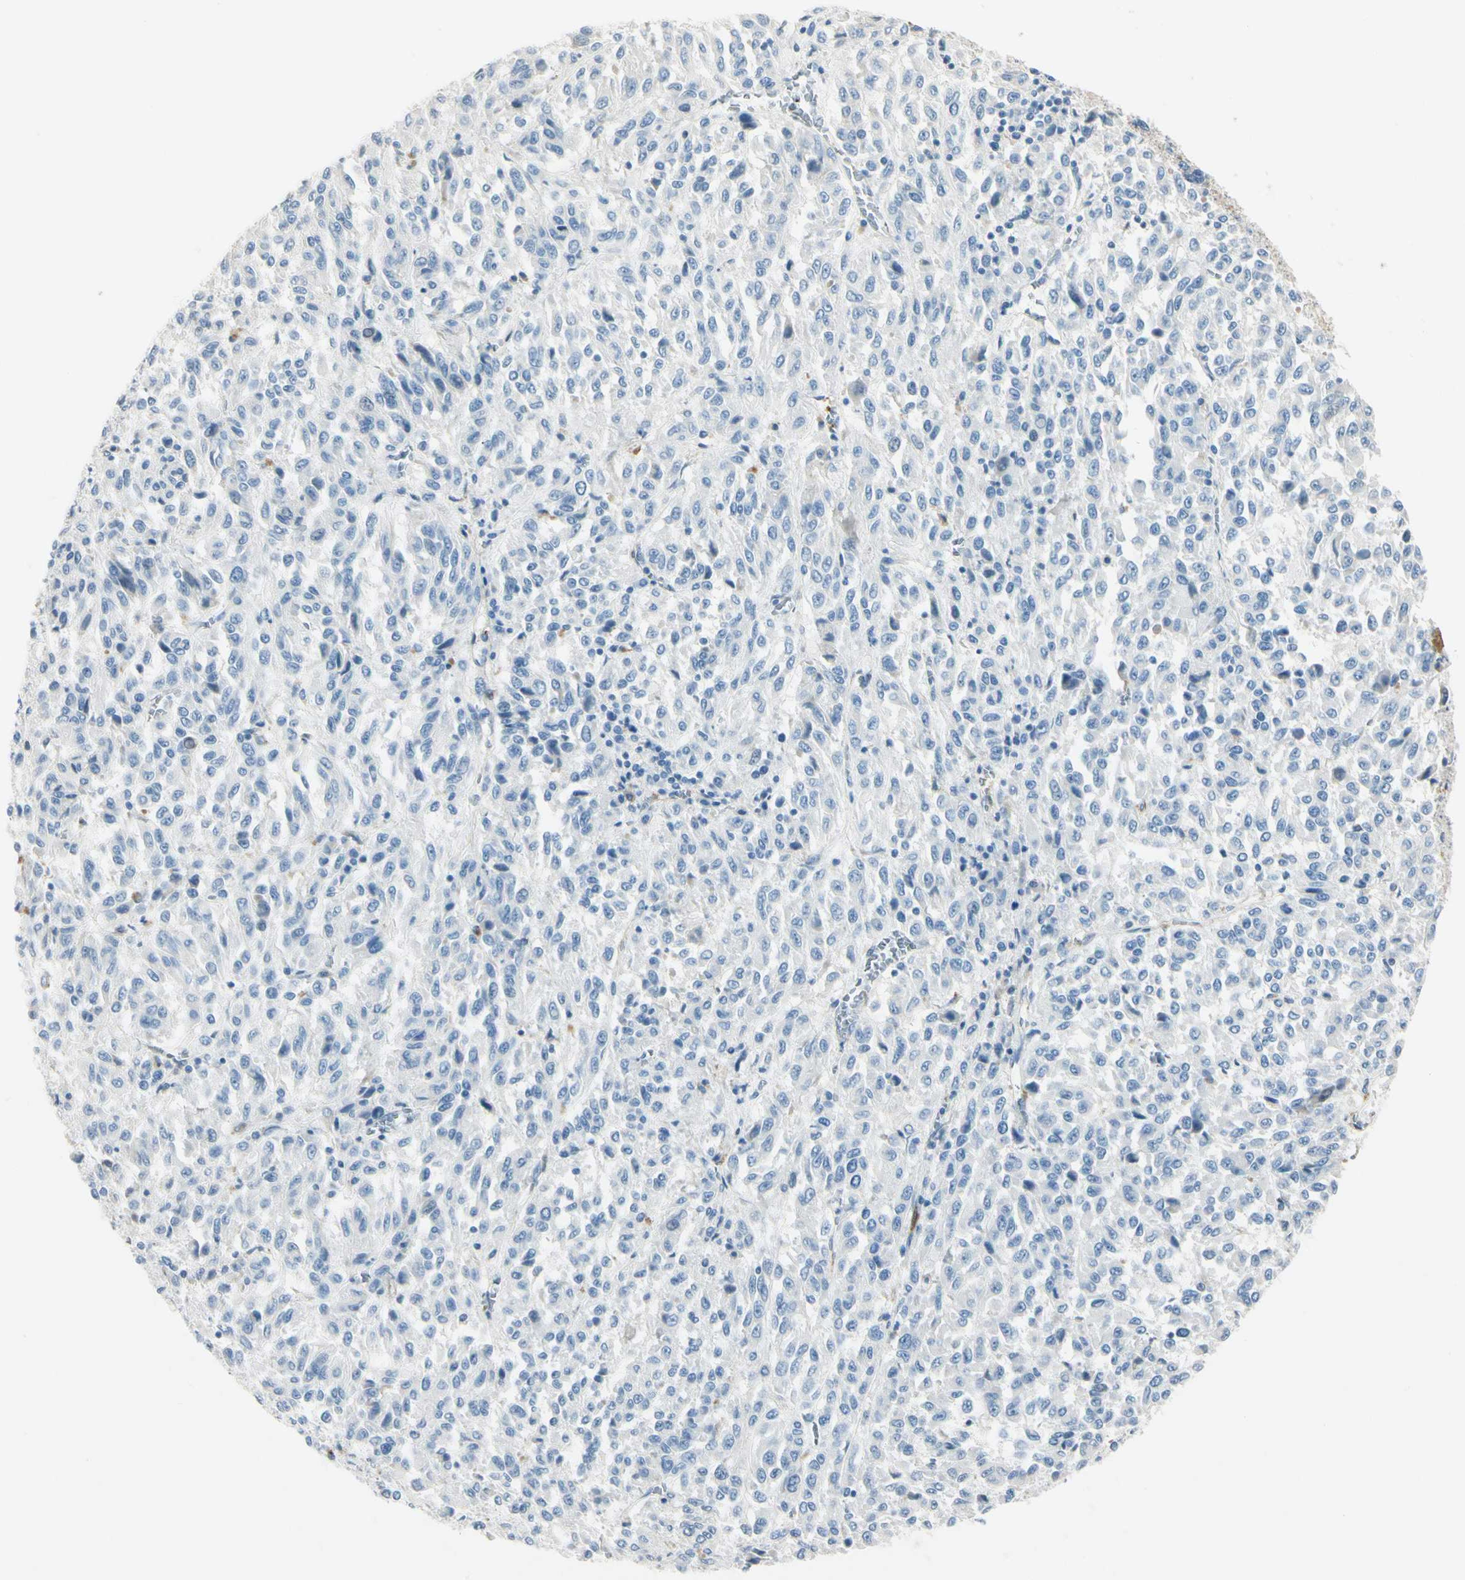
{"staining": {"intensity": "negative", "quantity": "none", "location": "none"}, "tissue": "melanoma", "cell_type": "Tumor cells", "image_type": "cancer", "snomed": [{"axis": "morphology", "description": "Malignant melanoma, Metastatic site"}, {"axis": "topography", "description": "Lung"}], "caption": "A high-resolution micrograph shows IHC staining of malignant melanoma (metastatic site), which shows no significant staining in tumor cells.", "gene": "AMPH", "patient": {"sex": "male", "age": 64}}